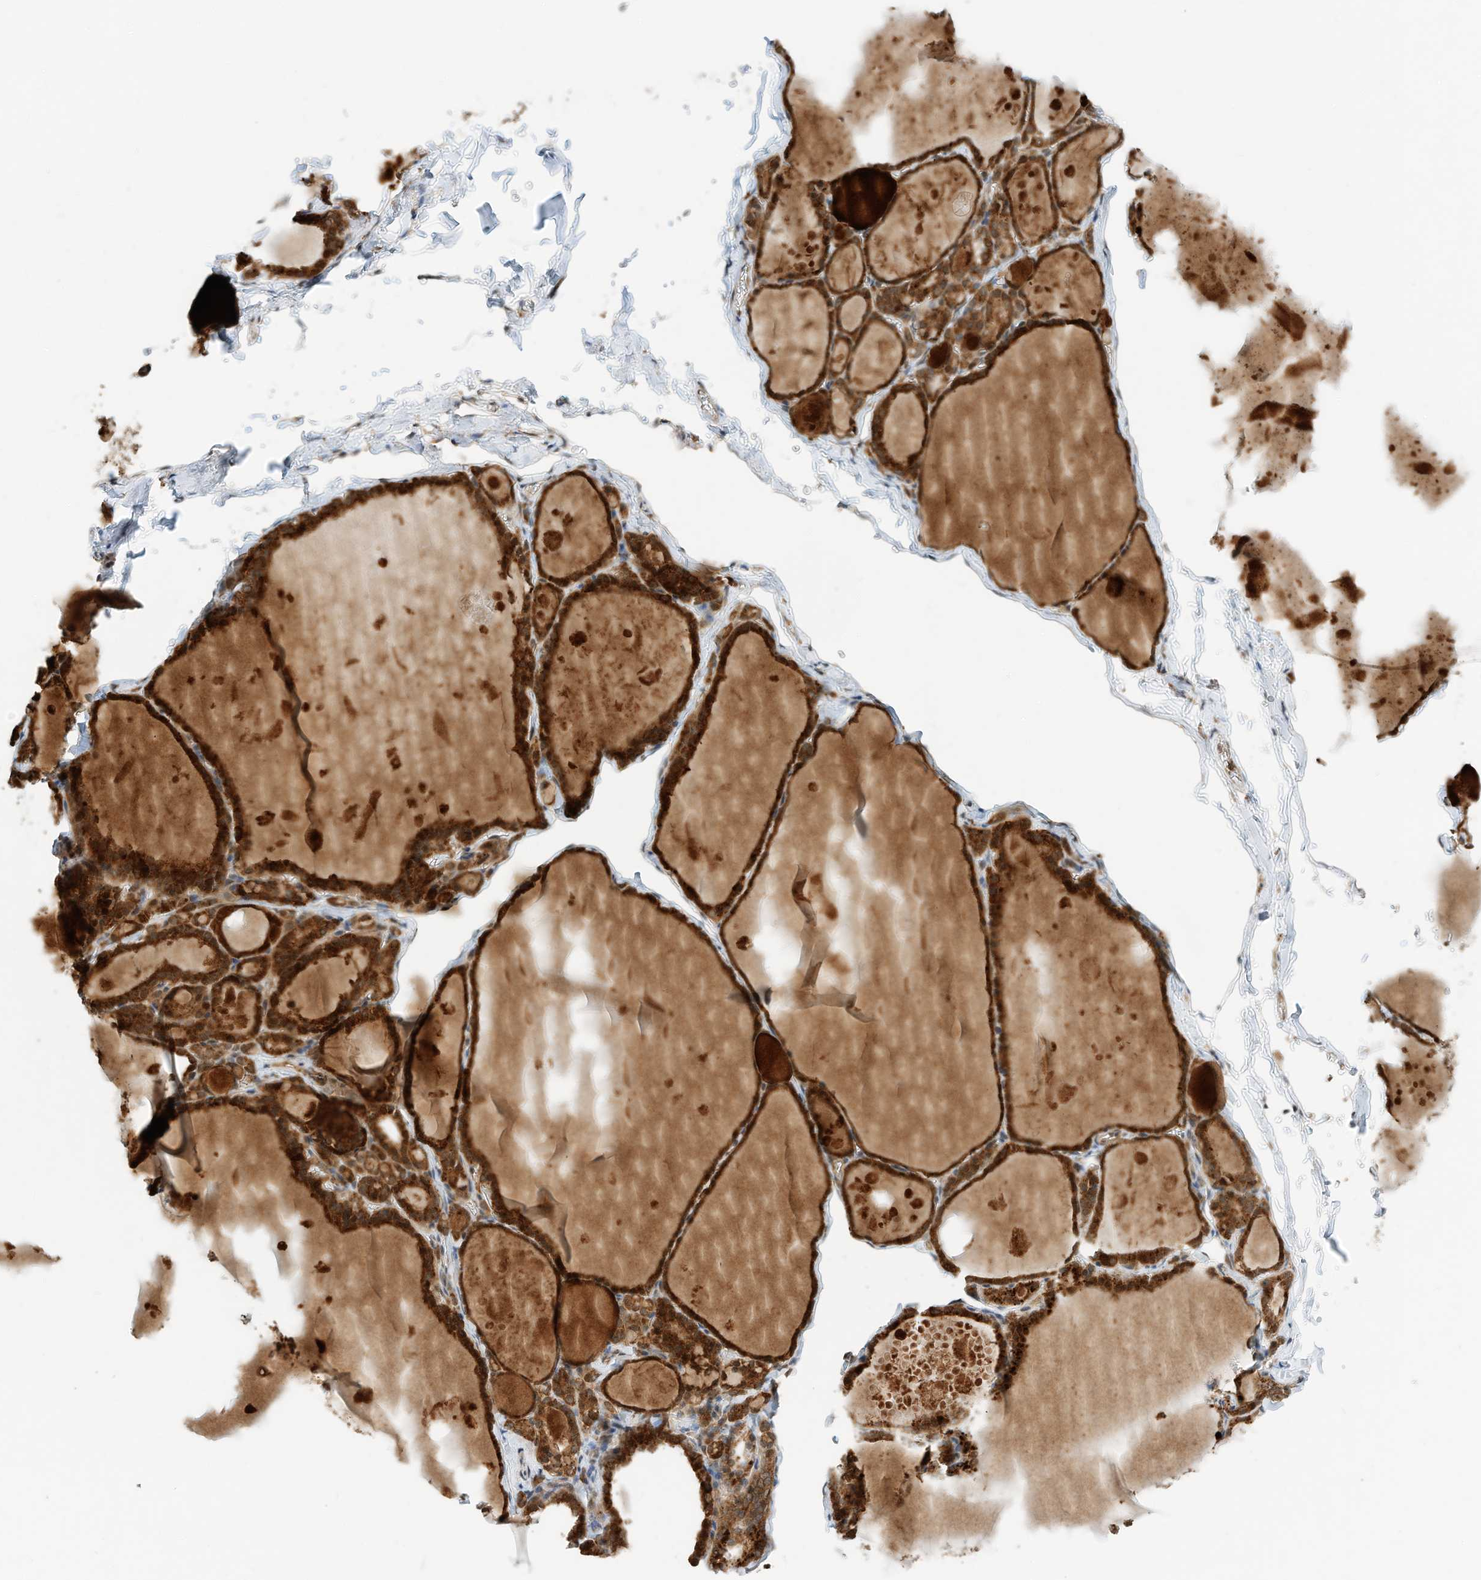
{"staining": {"intensity": "strong", "quantity": ">75%", "location": "cytoplasmic/membranous"}, "tissue": "thyroid gland", "cell_type": "Glandular cells", "image_type": "normal", "snomed": [{"axis": "morphology", "description": "Normal tissue, NOS"}, {"axis": "topography", "description": "Thyroid gland"}], "caption": "IHC staining of benign thyroid gland, which shows high levels of strong cytoplasmic/membranous expression in approximately >75% of glandular cells indicating strong cytoplasmic/membranous protein expression. The staining was performed using DAB (3,3'-diaminobenzidine) (brown) for protein detection and nuclei were counterstained in hematoxylin (blue).", "gene": "CPAMD8", "patient": {"sex": "male", "age": 56}}